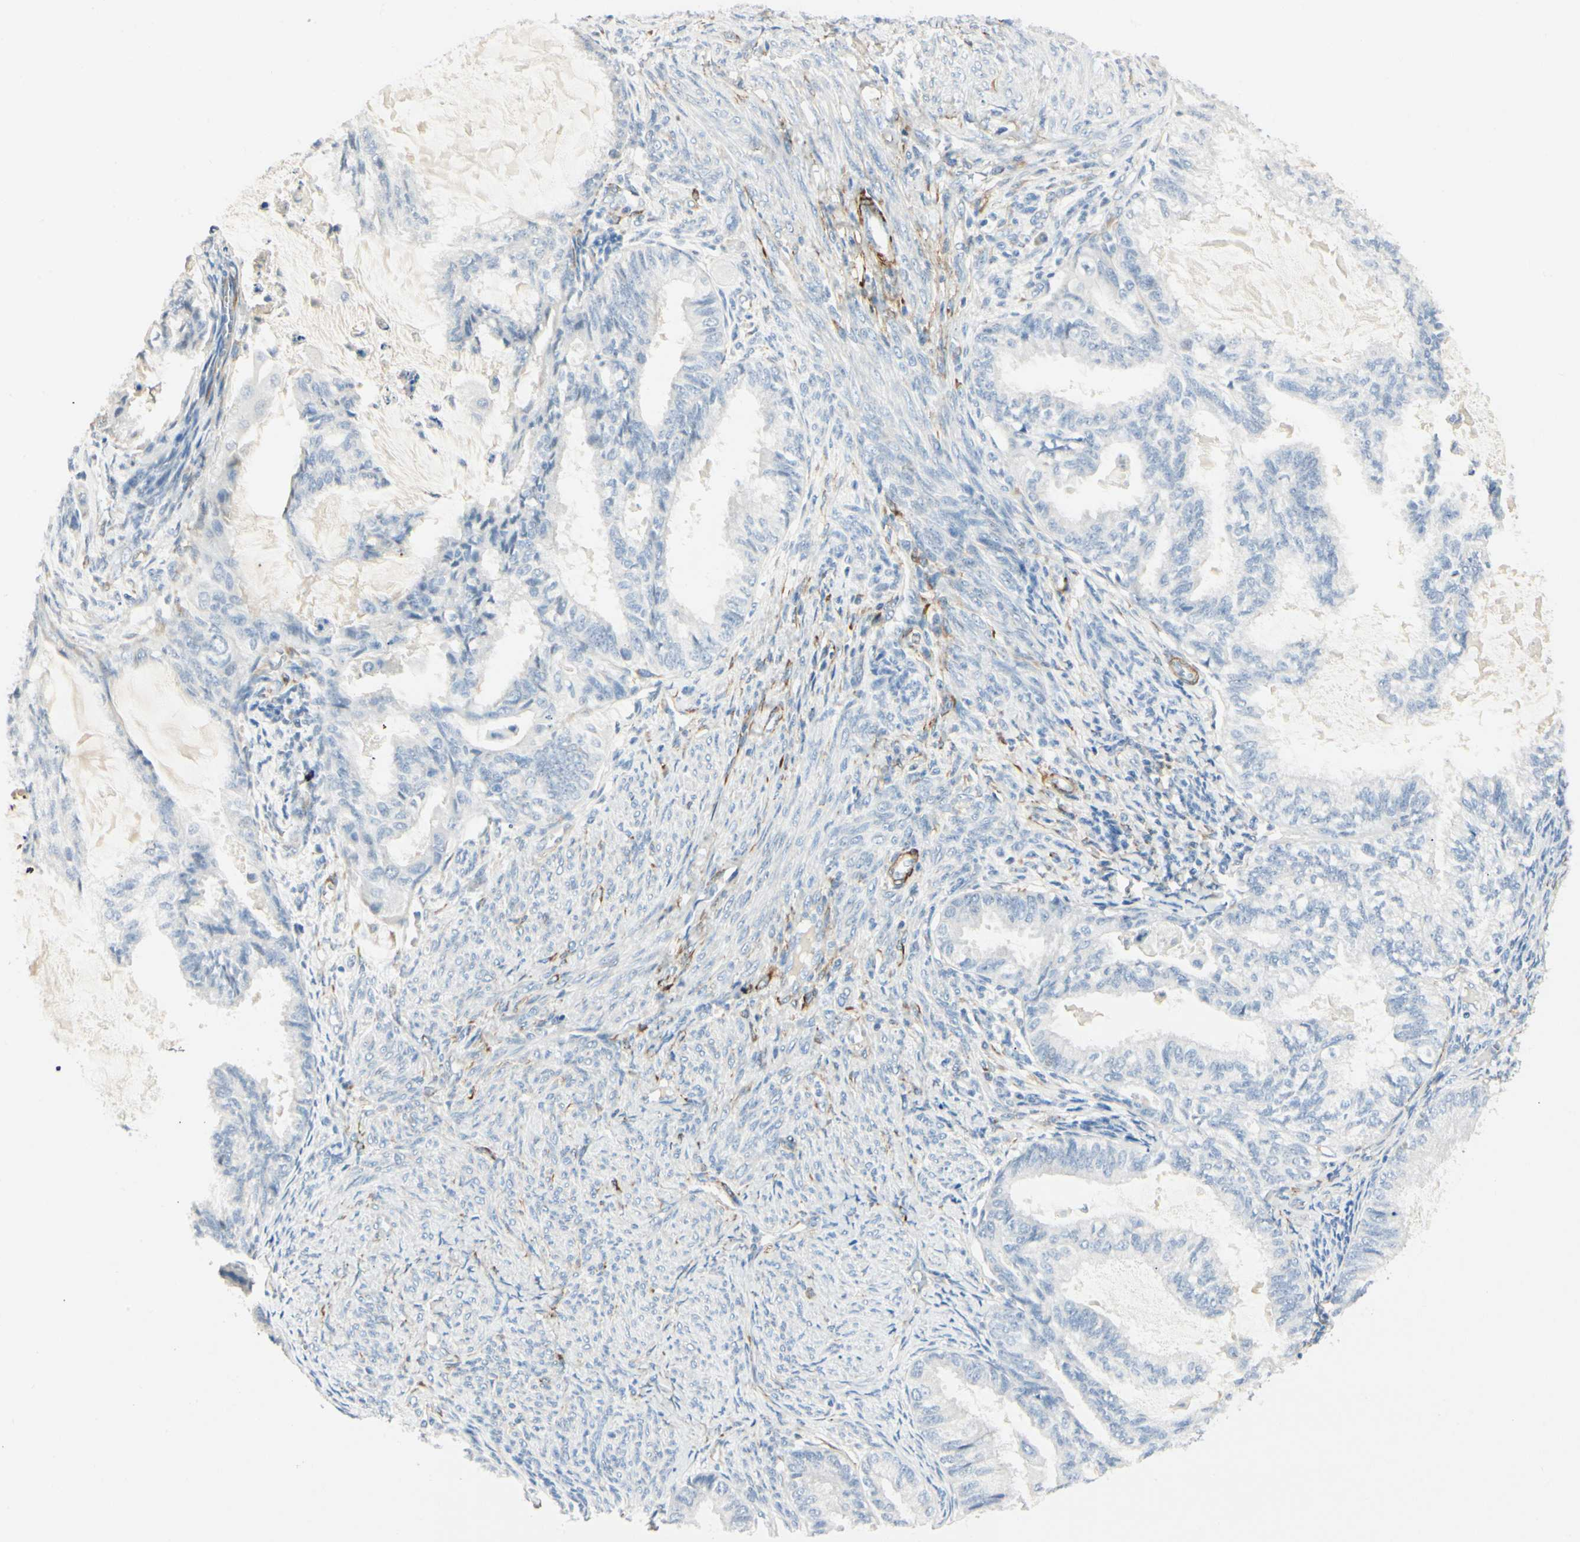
{"staining": {"intensity": "negative", "quantity": "none", "location": "none"}, "tissue": "cervical cancer", "cell_type": "Tumor cells", "image_type": "cancer", "snomed": [{"axis": "morphology", "description": "Normal tissue, NOS"}, {"axis": "morphology", "description": "Adenocarcinoma, NOS"}, {"axis": "topography", "description": "Cervix"}, {"axis": "topography", "description": "Endometrium"}], "caption": "Tumor cells are negative for brown protein staining in cervical cancer (adenocarcinoma).", "gene": "AMPH", "patient": {"sex": "female", "age": 86}}